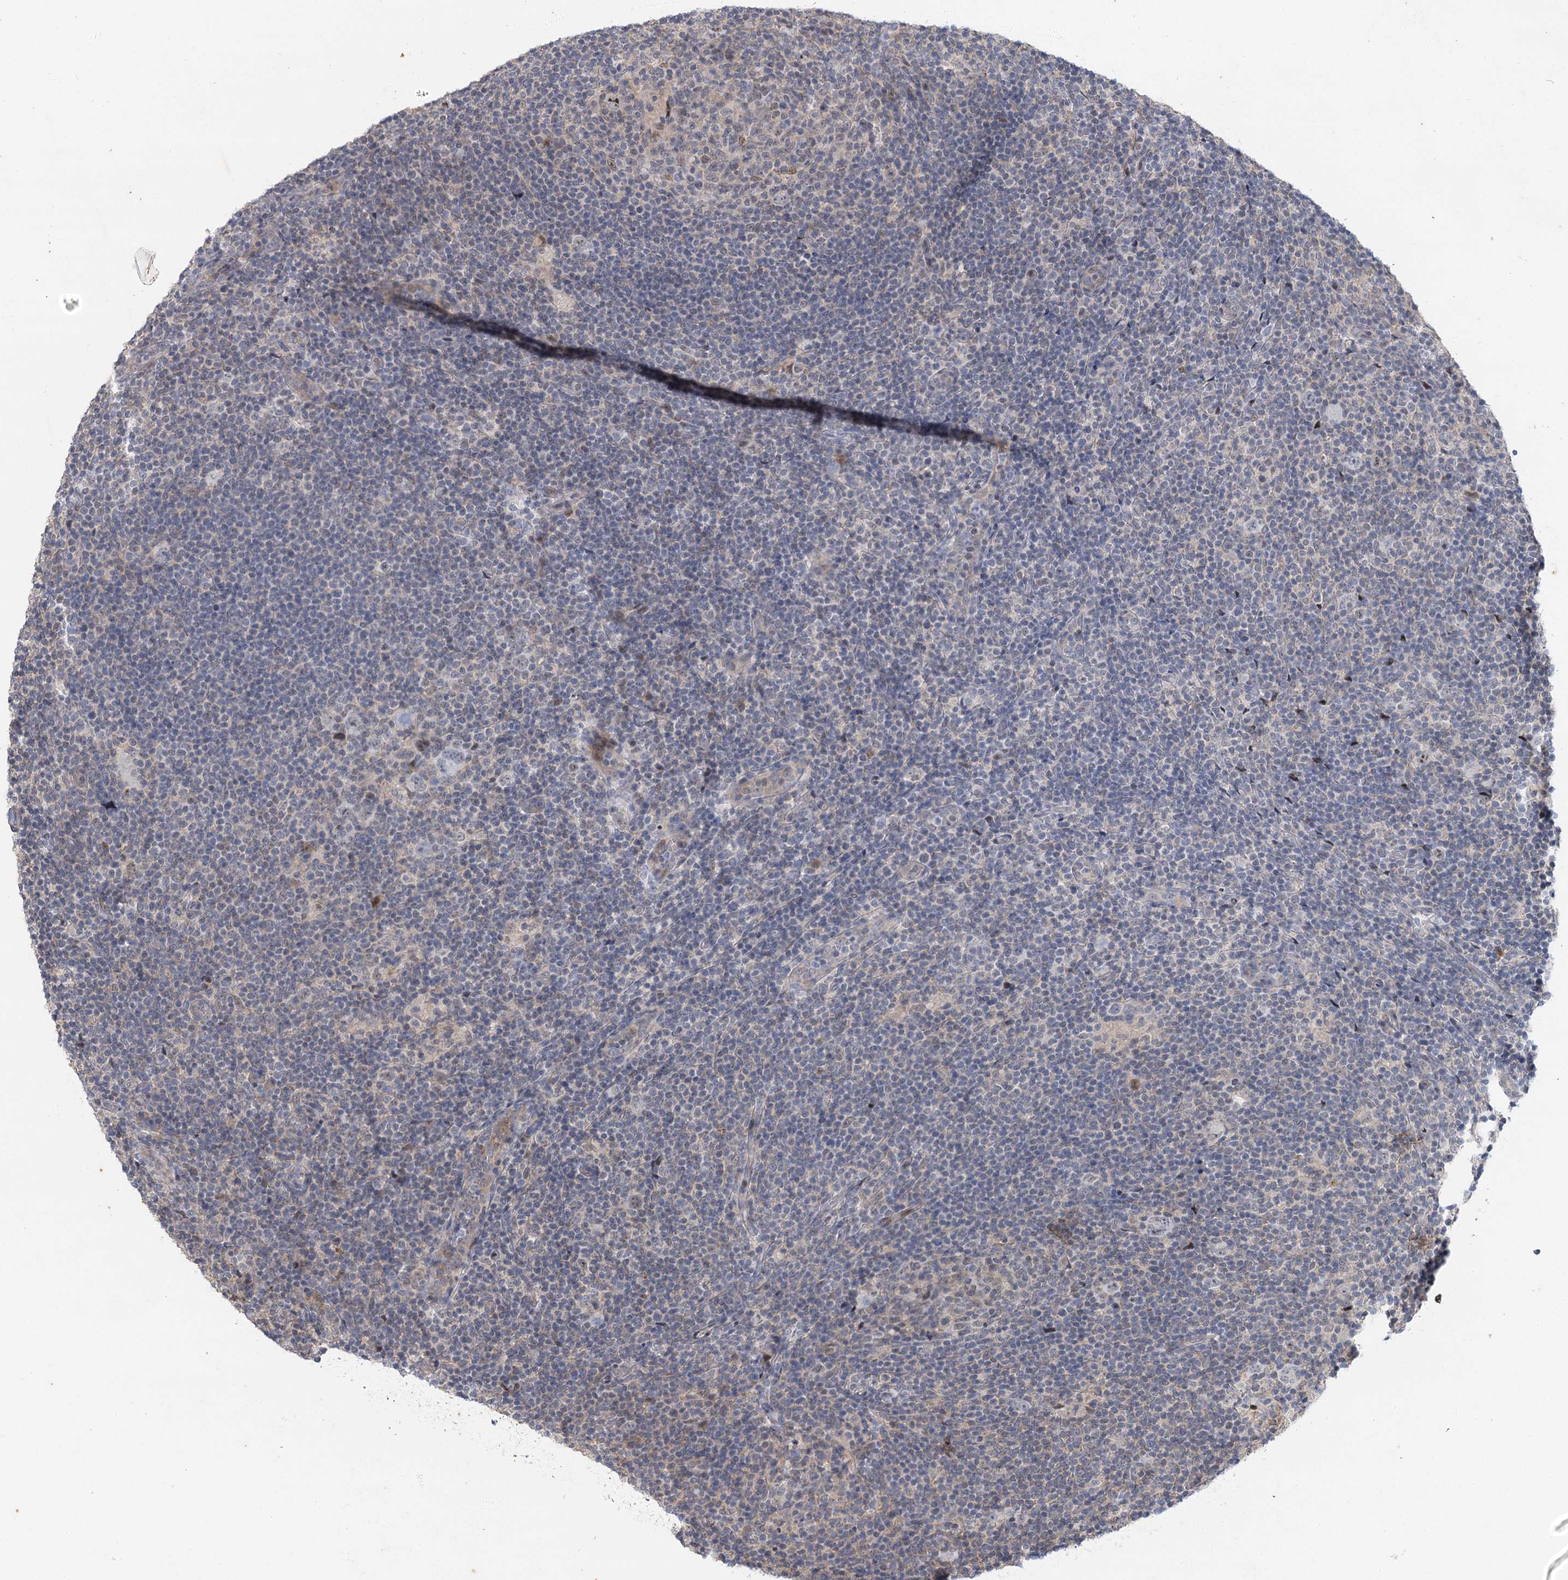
{"staining": {"intensity": "negative", "quantity": "none", "location": "none"}, "tissue": "lymphoma", "cell_type": "Tumor cells", "image_type": "cancer", "snomed": [{"axis": "morphology", "description": "Hodgkin's disease, NOS"}, {"axis": "topography", "description": "Lymph node"}], "caption": "A micrograph of human lymphoma is negative for staining in tumor cells.", "gene": "IL11RA", "patient": {"sex": "female", "age": 57}}